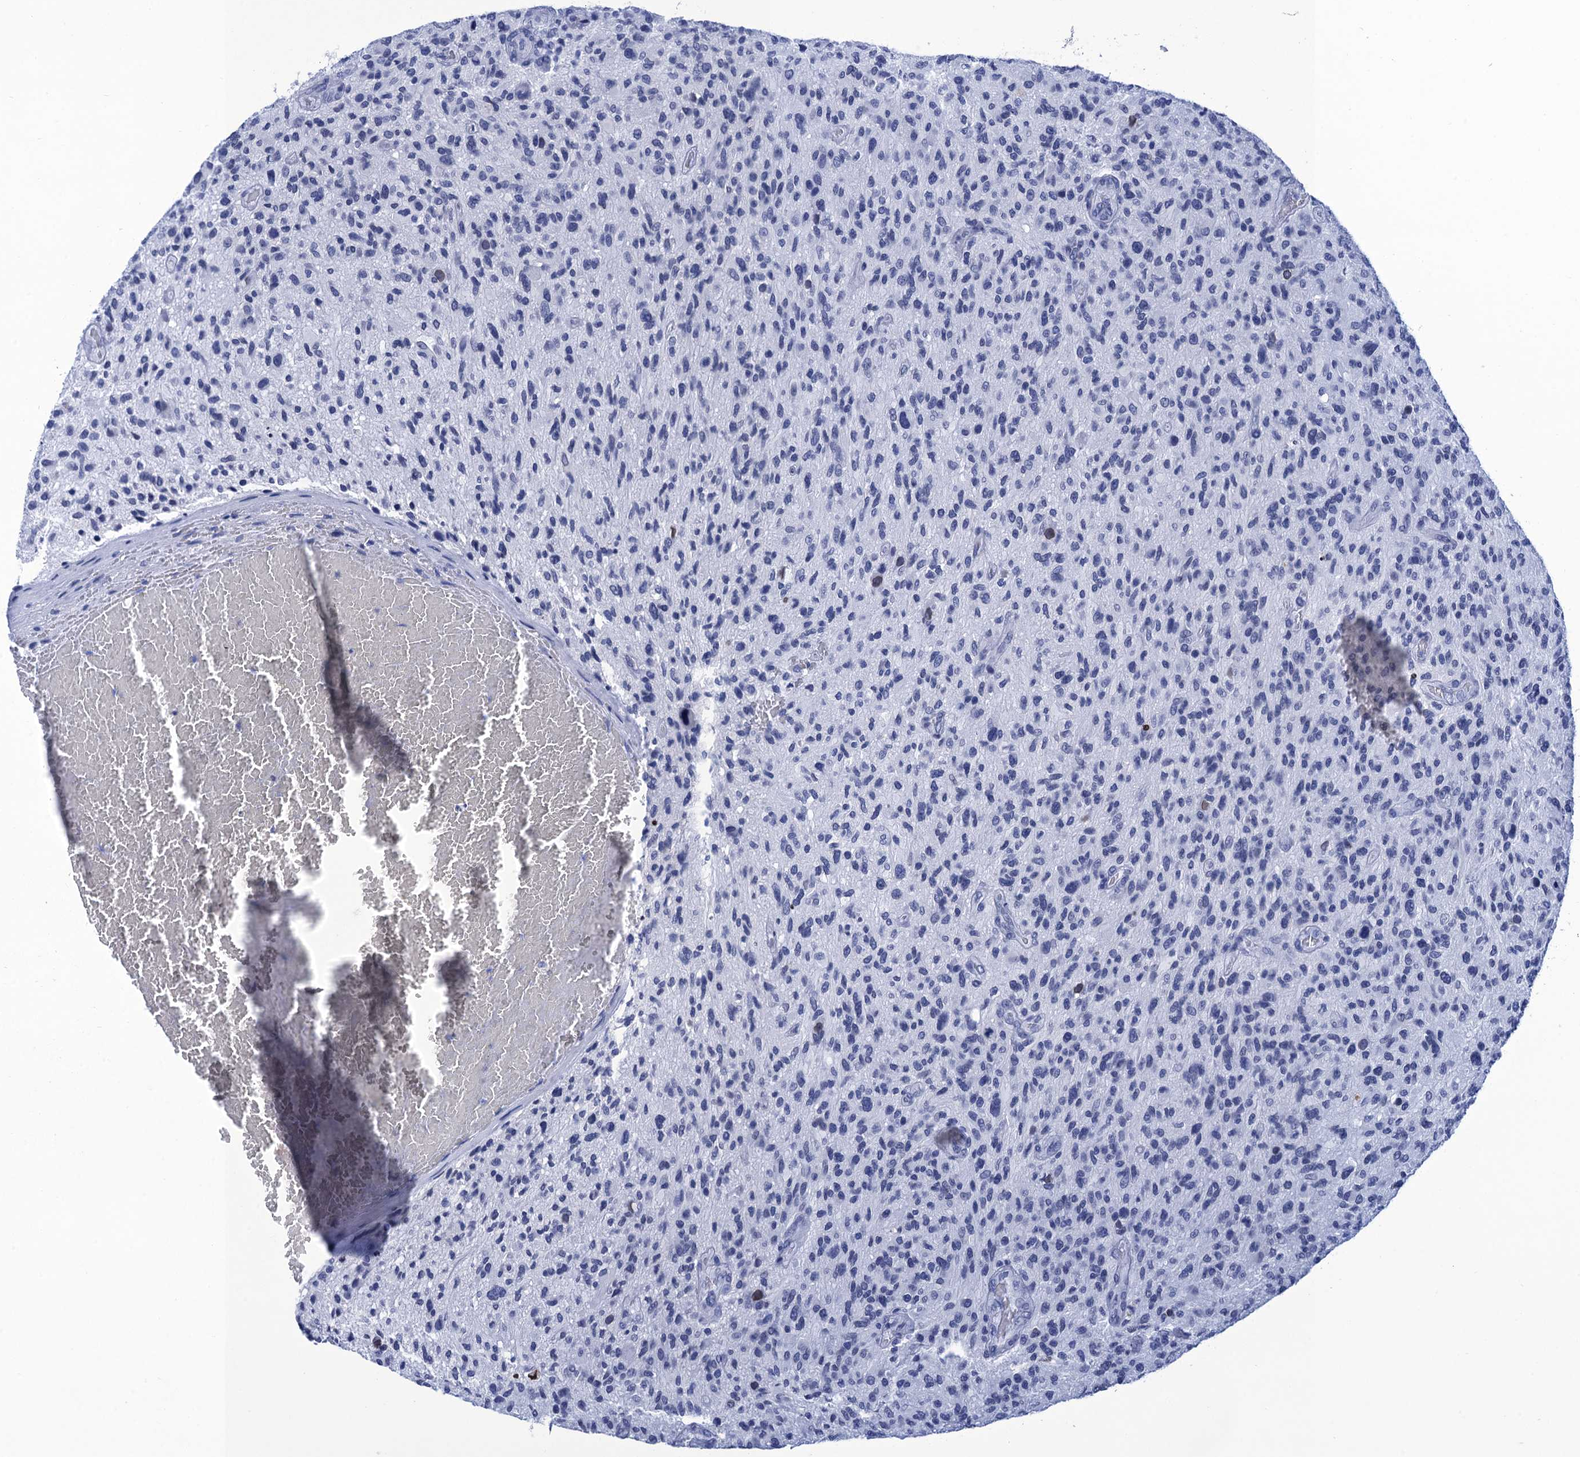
{"staining": {"intensity": "negative", "quantity": "none", "location": "none"}, "tissue": "glioma", "cell_type": "Tumor cells", "image_type": "cancer", "snomed": [{"axis": "morphology", "description": "Glioma, malignant, High grade"}, {"axis": "topography", "description": "Brain"}], "caption": "Immunohistochemistry micrograph of neoplastic tissue: glioma stained with DAB displays no significant protein positivity in tumor cells.", "gene": "METTL25", "patient": {"sex": "male", "age": 47}}